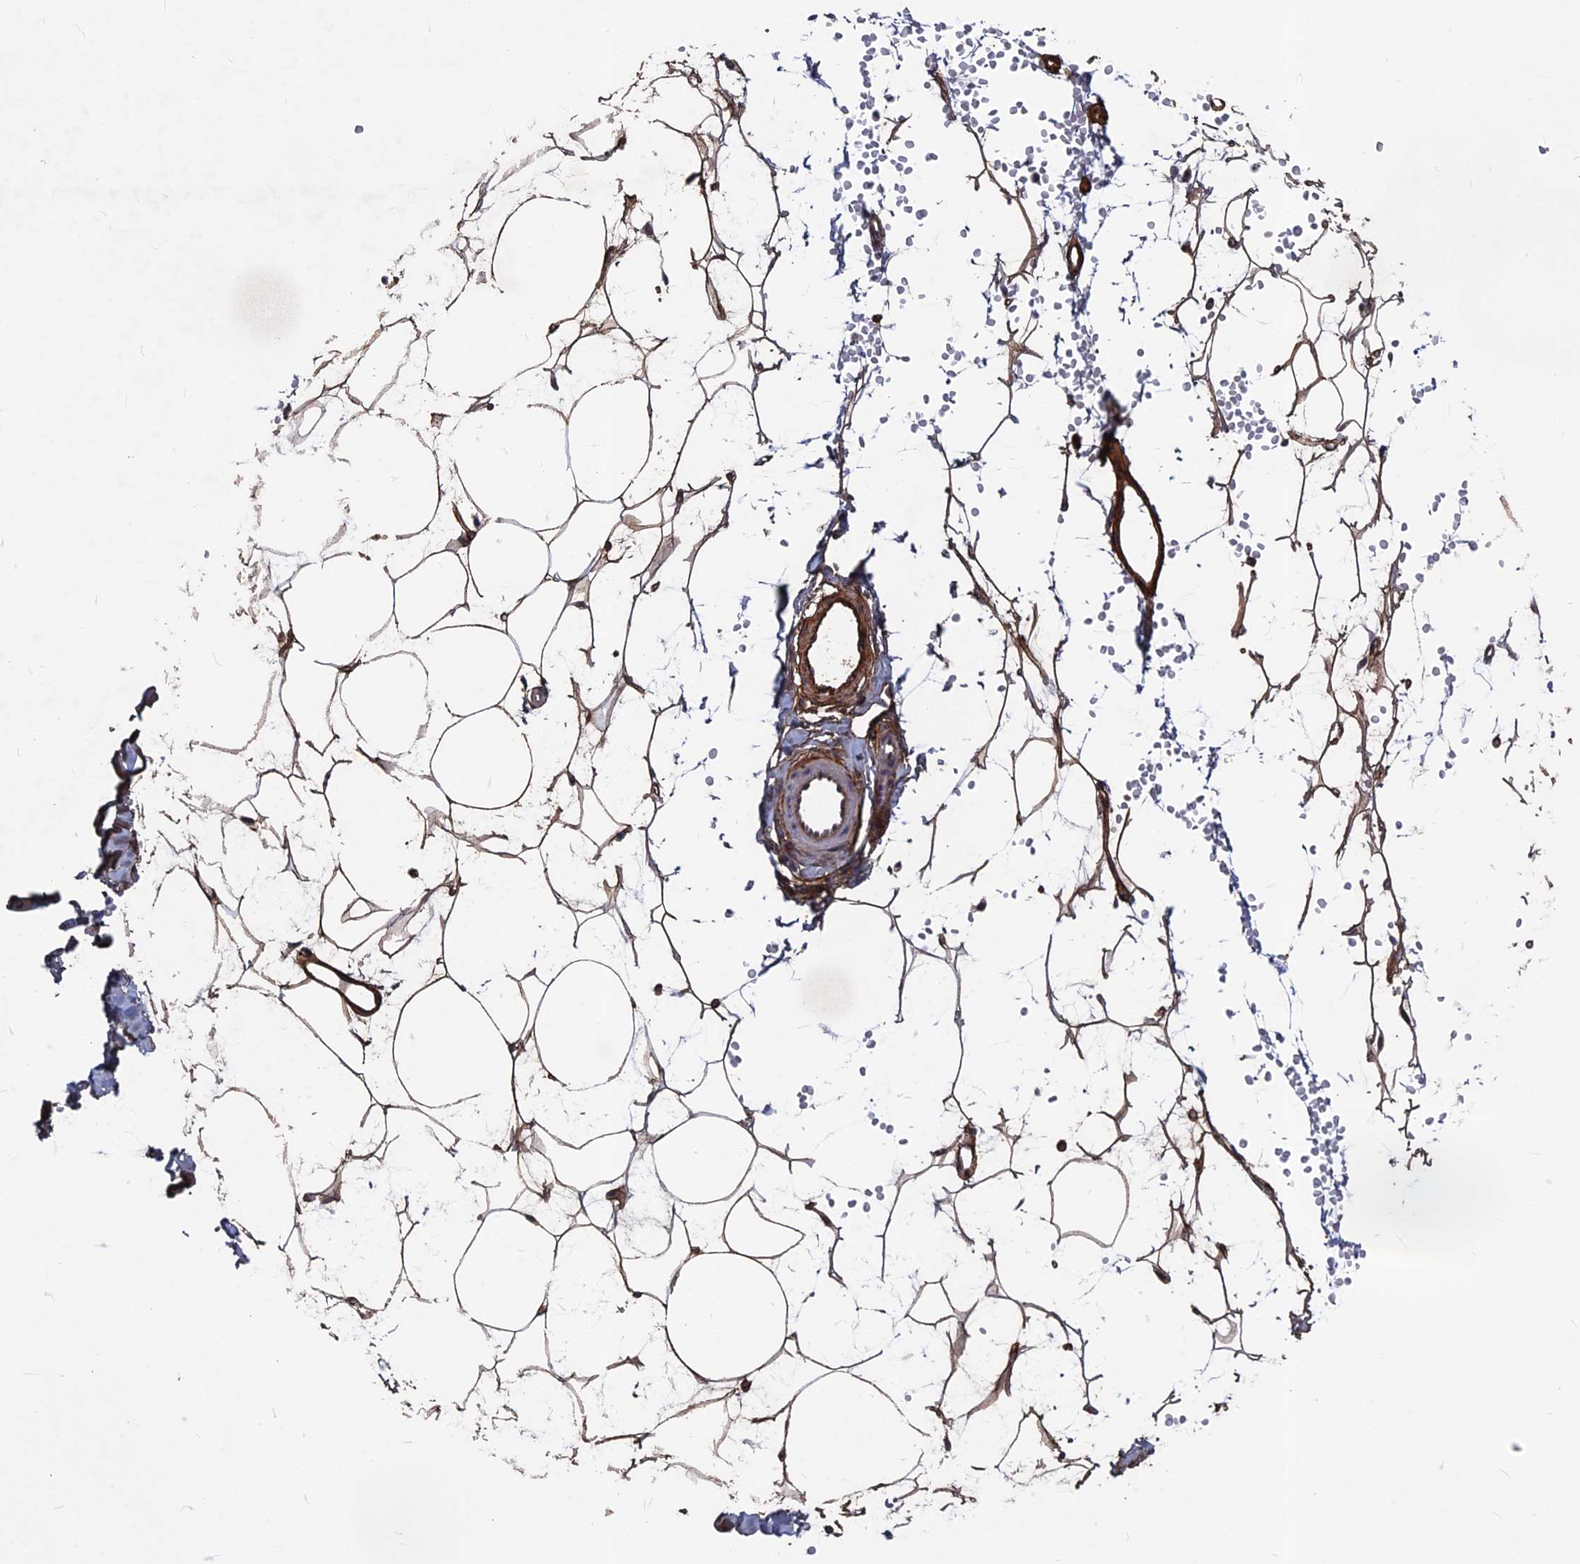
{"staining": {"intensity": "strong", "quantity": ">75%", "location": "cytoplasmic/membranous"}, "tissue": "adipose tissue", "cell_type": "Adipocytes", "image_type": "normal", "snomed": [{"axis": "morphology", "description": "Normal tissue, NOS"}, {"axis": "topography", "description": "Breast"}], "caption": "Protein expression by immunohistochemistry exhibits strong cytoplasmic/membranous staining in approximately >75% of adipocytes in benign adipose tissue.", "gene": "SH3D21", "patient": {"sex": "female", "age": 23}}